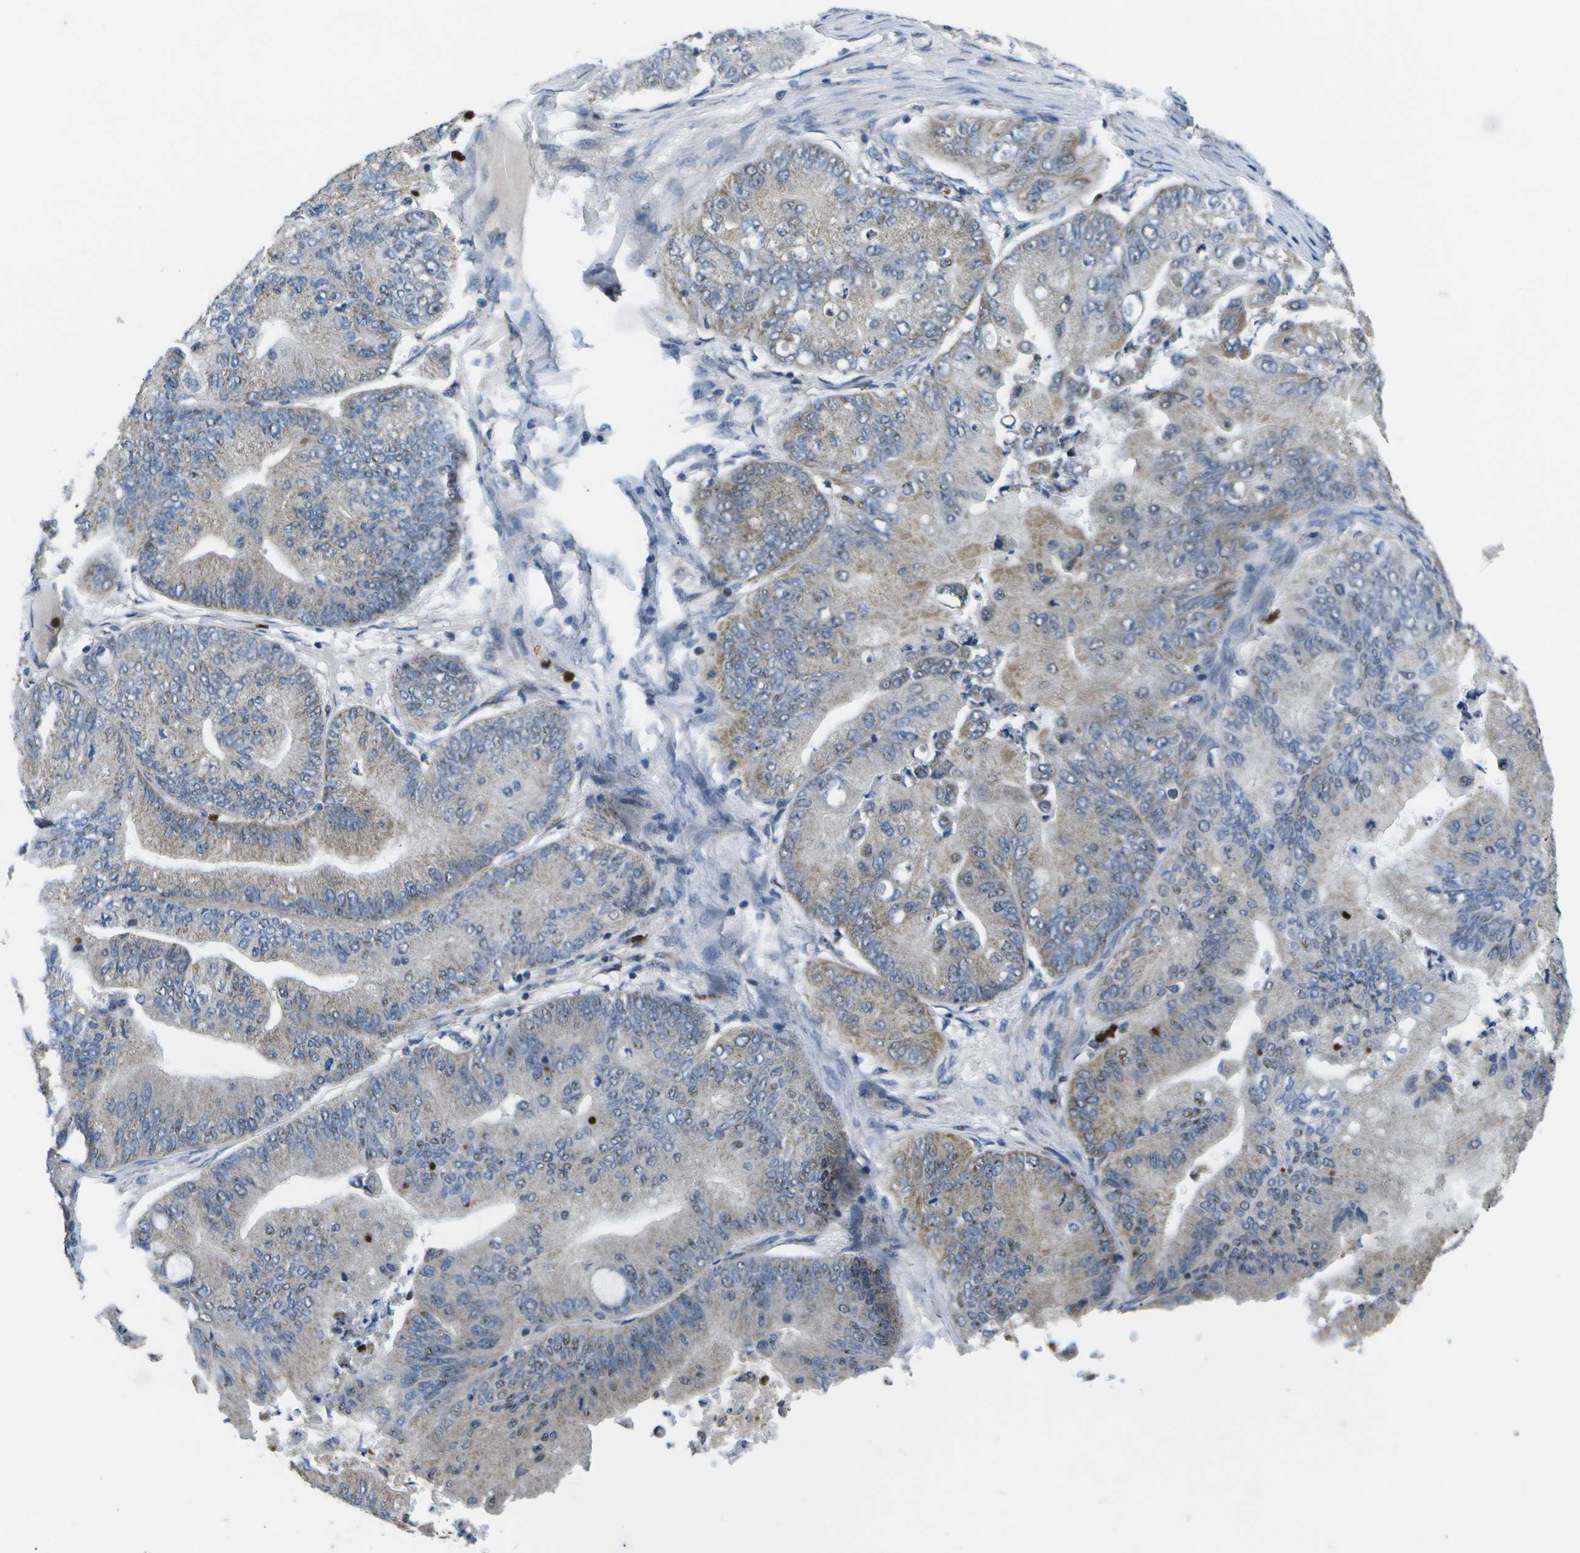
{"staining": {"intensity": "weak", "quantity": "25%-75%", "location": "cytoplasmic/membranous"}, "tissue": "ovarian cancer", "cell_type": "Tumor cells", "image_type": "cancer", "snomed": [{"axis": "morphology", "description": "Cystadenocarcinoma, mucinous, NOS"}, {"axis": "topography", "description": "Ovary"}], "caption": "Ovarian cancer was stained to show a protein in brown. There is low levels of weak cytoplasmic/membranous positivity in about 25%-75% of tumor cells.", "gene": "GALNT15", "patient": {"sex": "female", "age": 61}}